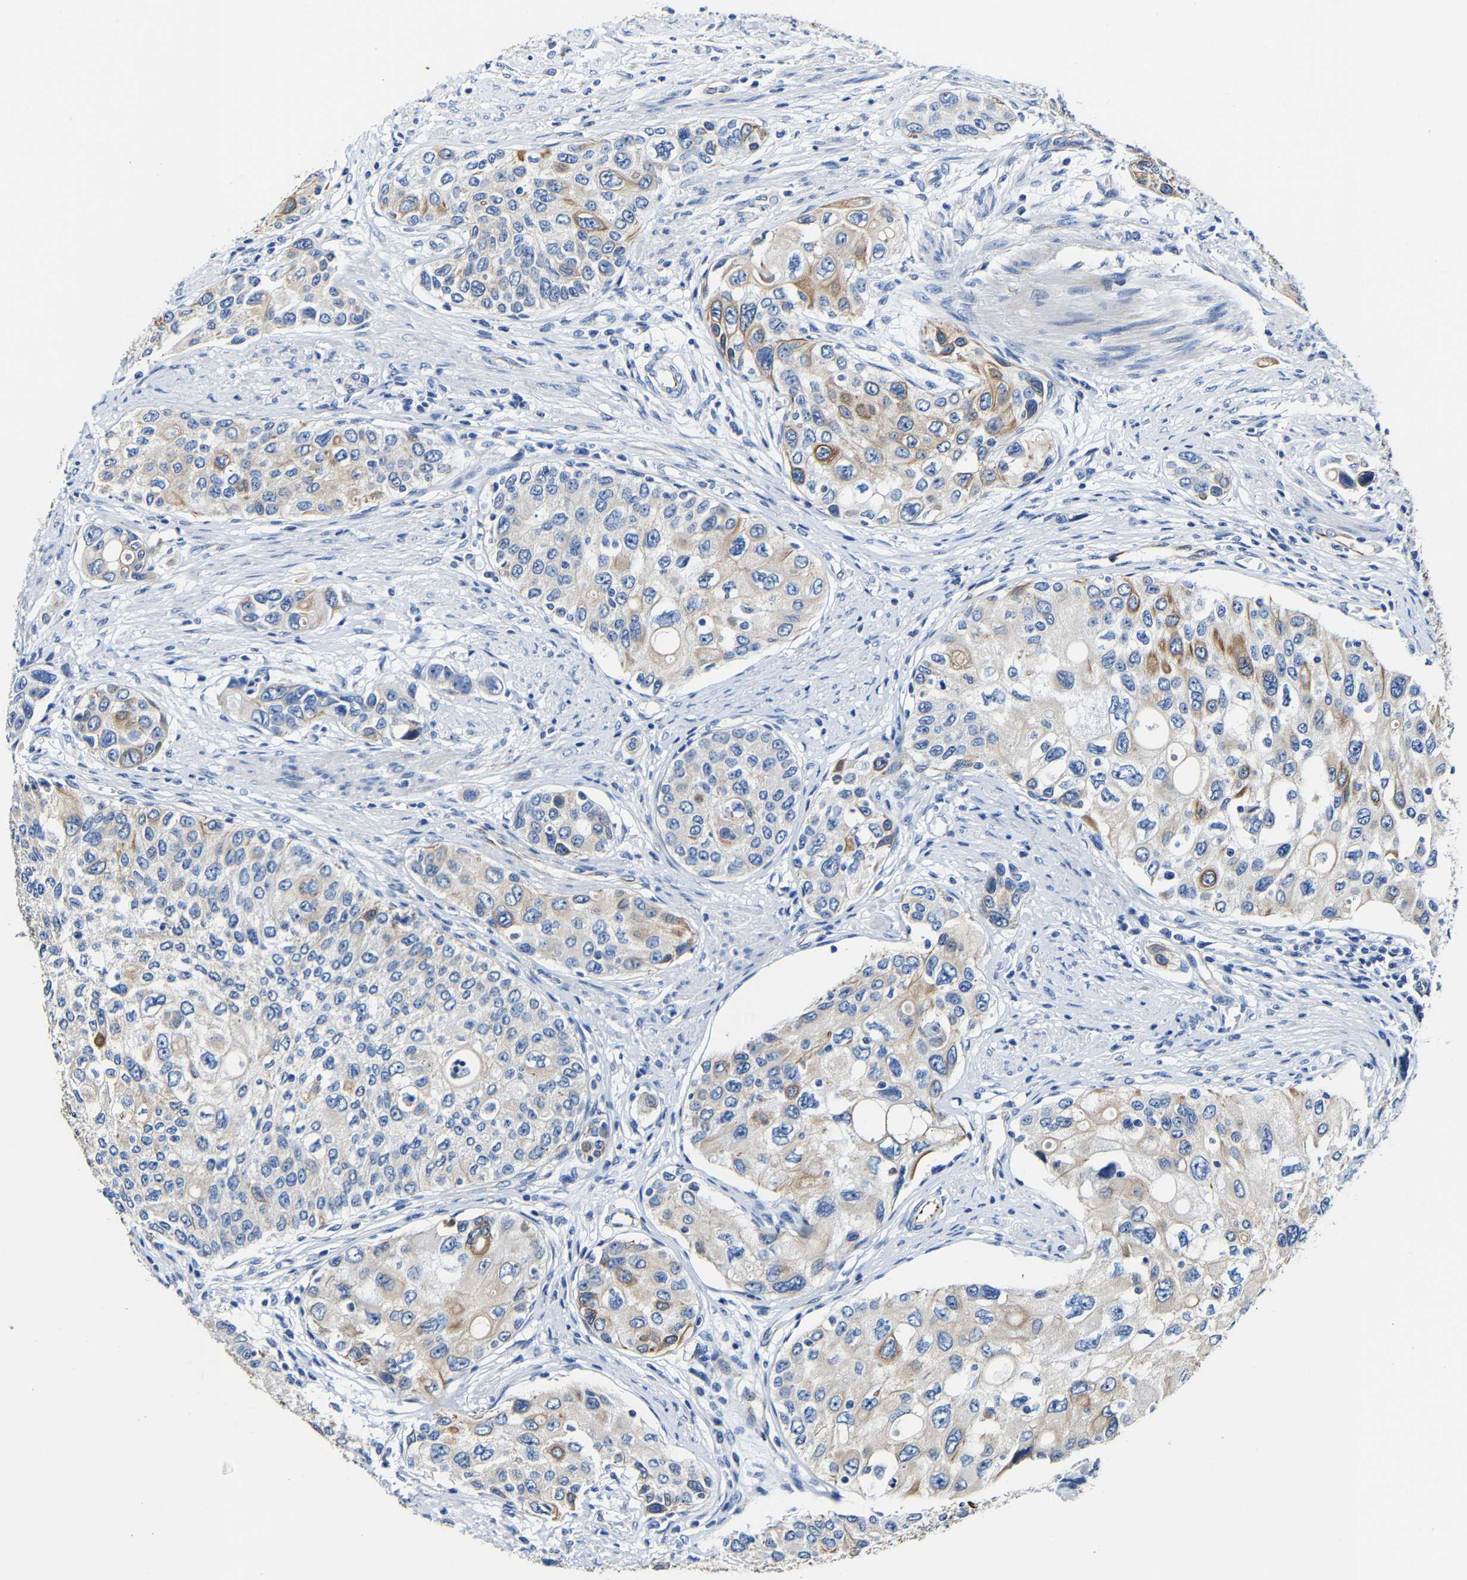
{"staining": {"intensity": "moderate", "quantity": "<25%", "location": "cytoplasmic/membranous"}, "tissue": "urothelial cancer", "cell_type": "Tumor cells", "image_type": "cancer", "snomed": [{"axis": "morphology", "description": "Urothelial carcinoma, High grade"}, {"axis": "topography", "description": "Urinary bladder"}], "caption": "Urothelial carcinoma (high-grade) stained with DAB immunohistochemistry (IHC) displays low levels of moderate cytoplasmic/membranous expression in approximately <25% of tumor cells.", "gene": "MMEL1", "patient": {"sex": "female", "age": 56}}